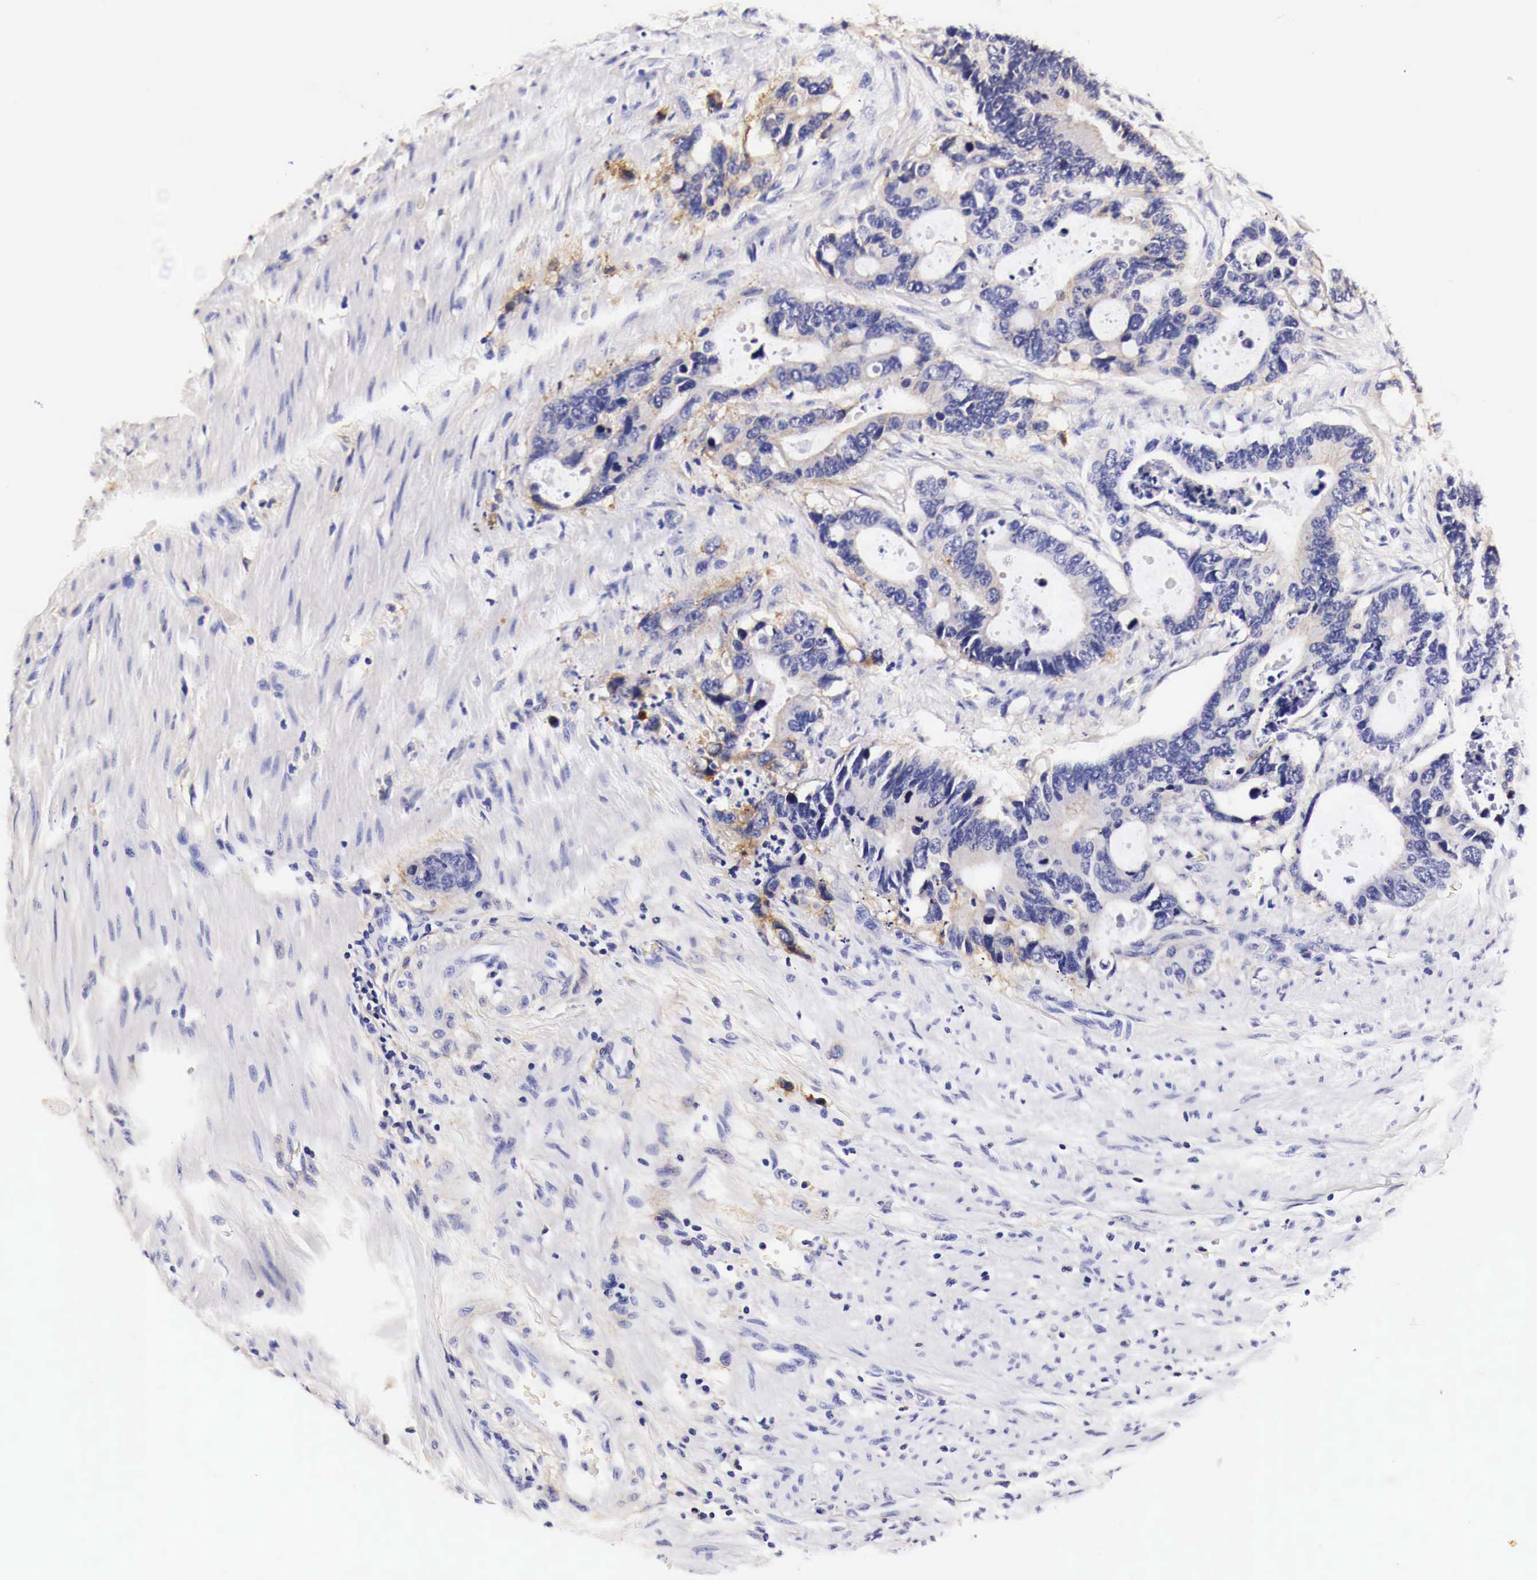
{"staining": {"intensity": "moderate", "quantity": "<25%", "location": "cytoplasmic/membranous"}, "tissue": "colorectal cancer", "cell_type": "Tumor cells", "image_type": "cancer", "snomed": [{"axis": "morphology", "description": "Adenocarcinoma, NOS"}, {"axis": "topography", "description": "Colon"}], "caption": "Immunohistochemistry staining of colorectal adenocarcinoma, which demonstrates low levels of moderate cytoplasmic/membranous expression in approximately <25% of tumor cells indicating moderate cytoplasmic/membranous protein positivity. The staining was performed using DAB (brown) for protein detection and nuclei were counterstained in hematoxylin (blue).", "gene": "EGFR", "patient": {"sex": "male", "age": 49}}